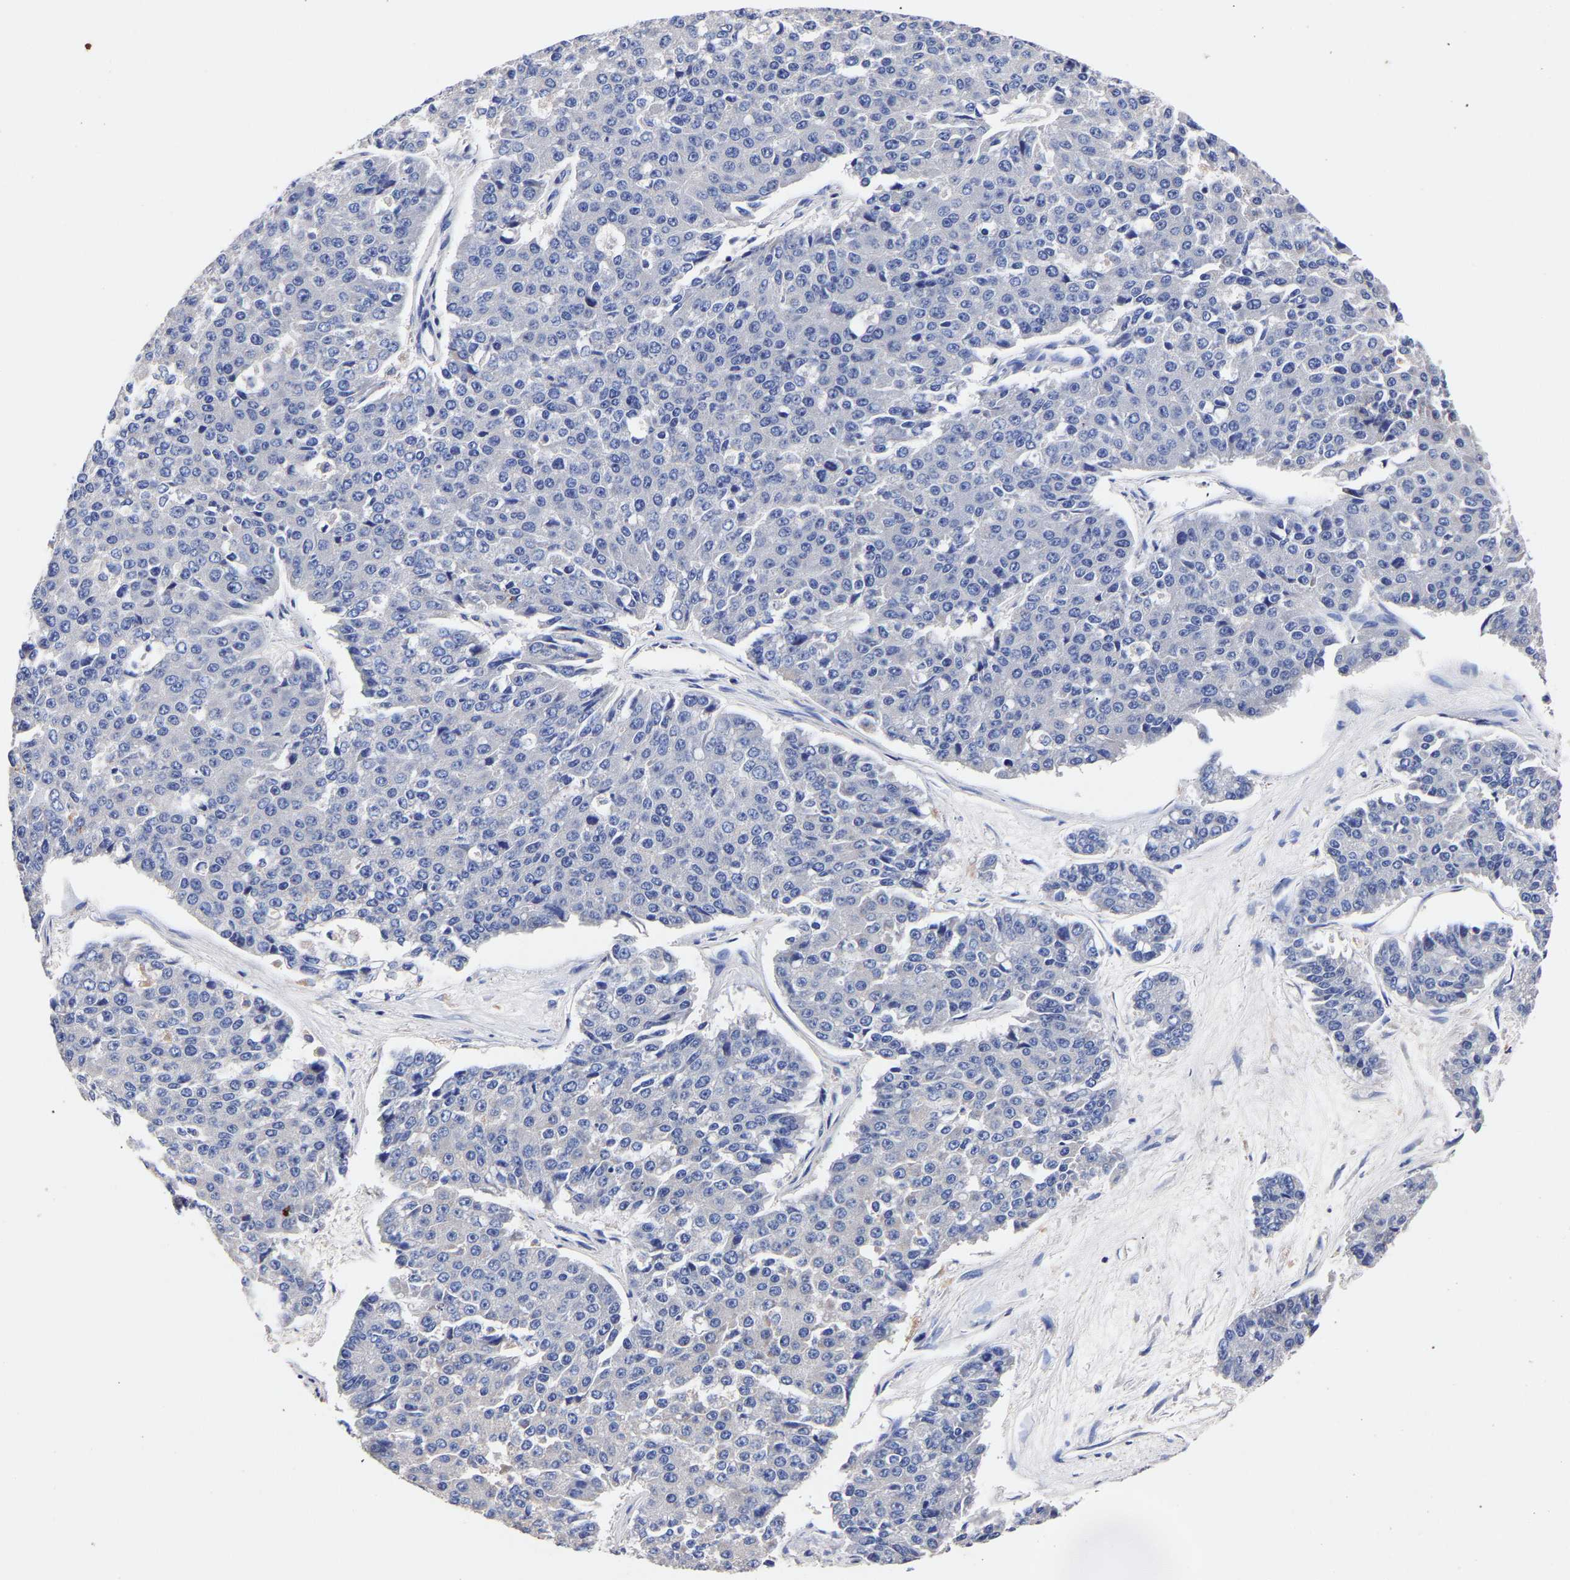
{"staining": {"intensity": "negative", "quantity": "none", "location": "none"}, "tissue": "pancreatic cancer", "cell_type": "Tumor cells", "image_type": "cancer", "snomed": [{"axis": "morphology", "description": "Adenocarcinoma, NOS"}, {"axis": "topography", "description": "Pancreas"}], "caption": "High magnification brightfield microscopy of pancreatic cancer (adenocarcinoma) stained with DAB (brown) and counterstained with hematoxylin (blue): tumor cells show no significant staining.", "gene": "SEM1", "patient": {"sex": "male", "age": 50}}